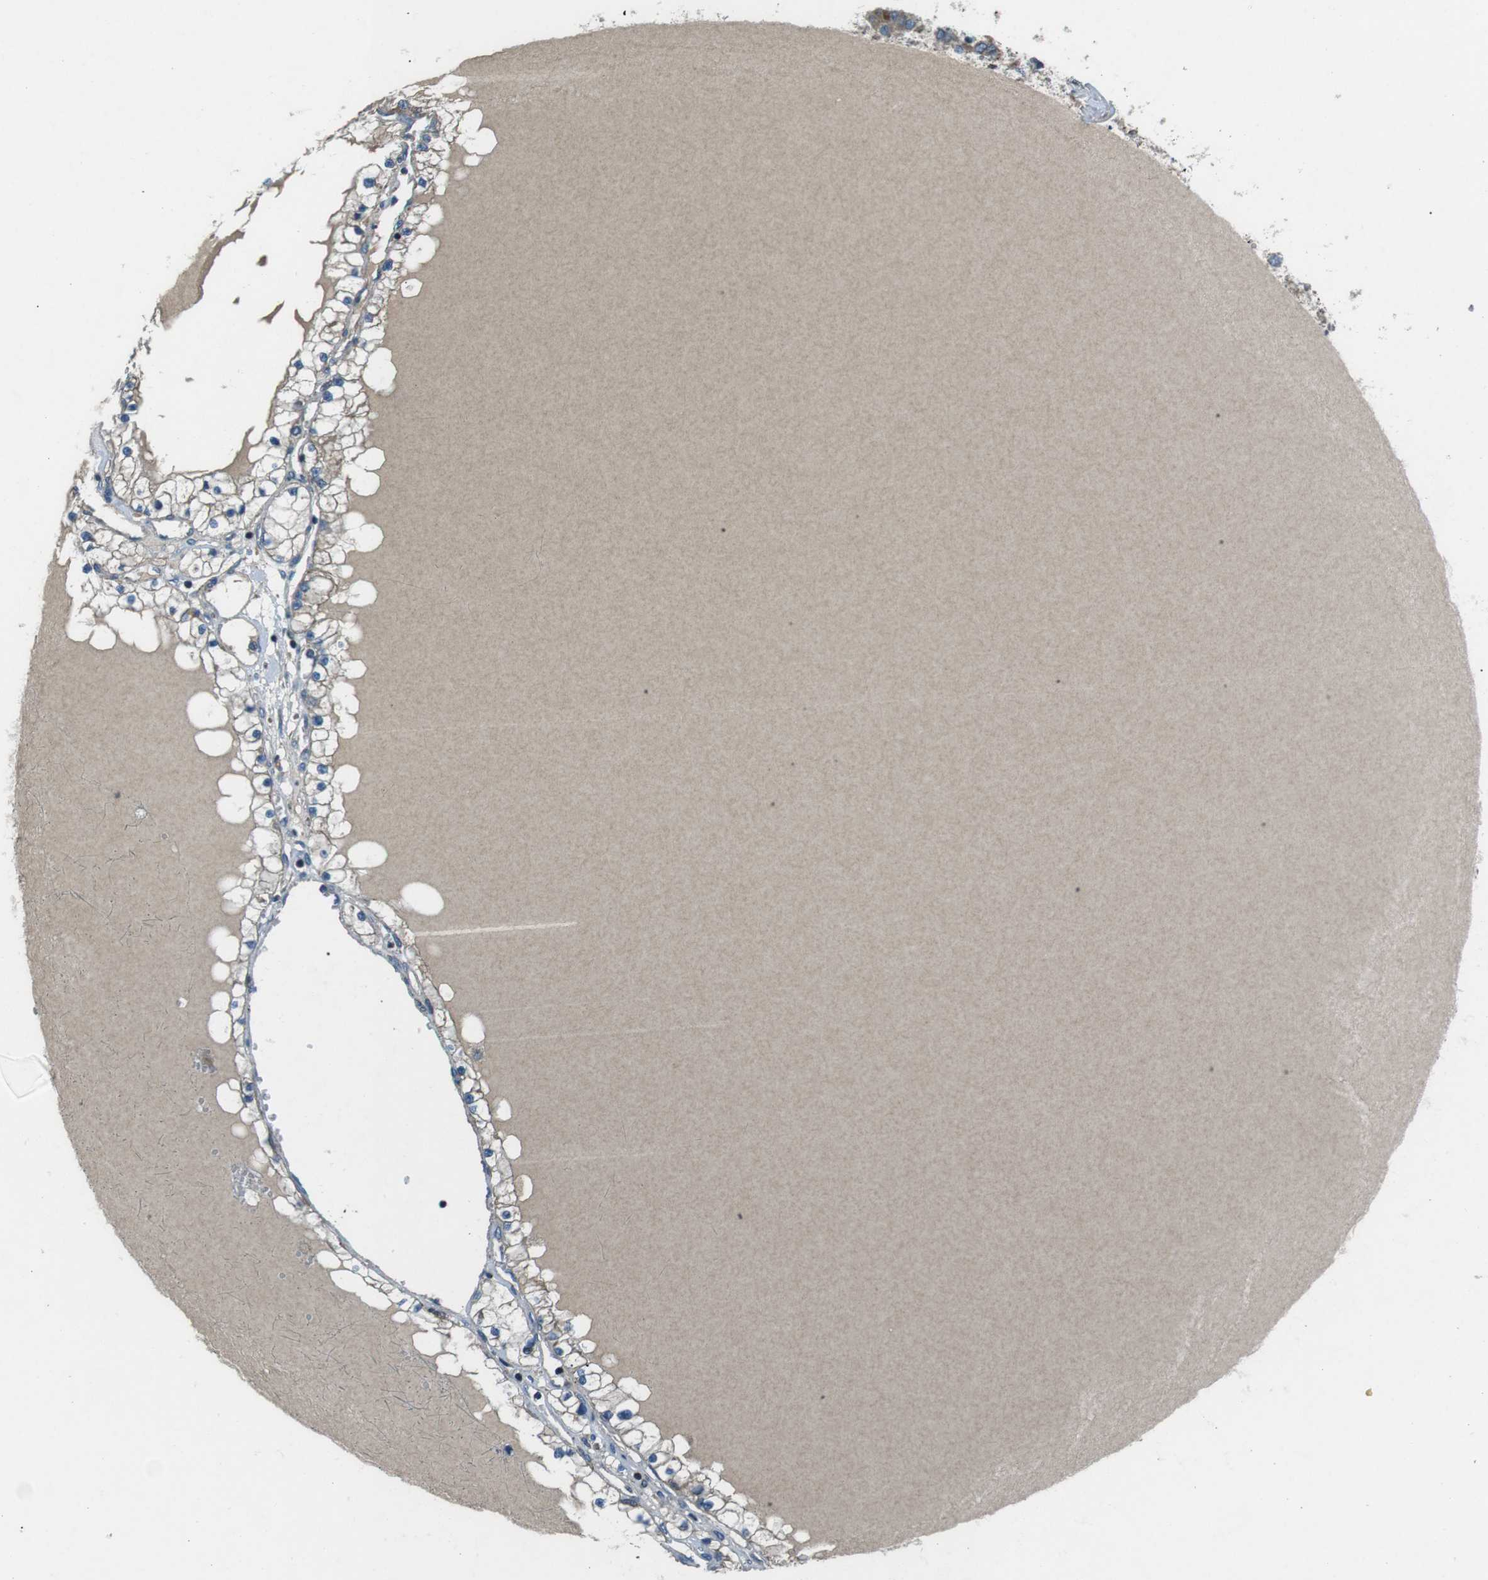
{"staining": {"intensity": "moderate", "quantity": "25%-75%", "location": "cytoplasmic/membranous"}, "tissue": "renal cancer", "cell_type": "Tumor cells", "image_type": "cancer", "snomed": [{"axis": "morphology", "description": "Adenocarcinoma, NOS"}, {"axis": "topography", "description": "Kidney"}], "caption": "Immunohistochemistry (DAB) staining of renal adenocarcinoma shows moderate cytoplasmic/membranous protein positivity in about 25%-75% of tumor cells. Using DAB (brown) and hematoxylin (blue) stains, captured at high magnification using brightfield microscopy.", "gene": "FAM3B", "patient": {"sex": "male", "age": 68}}